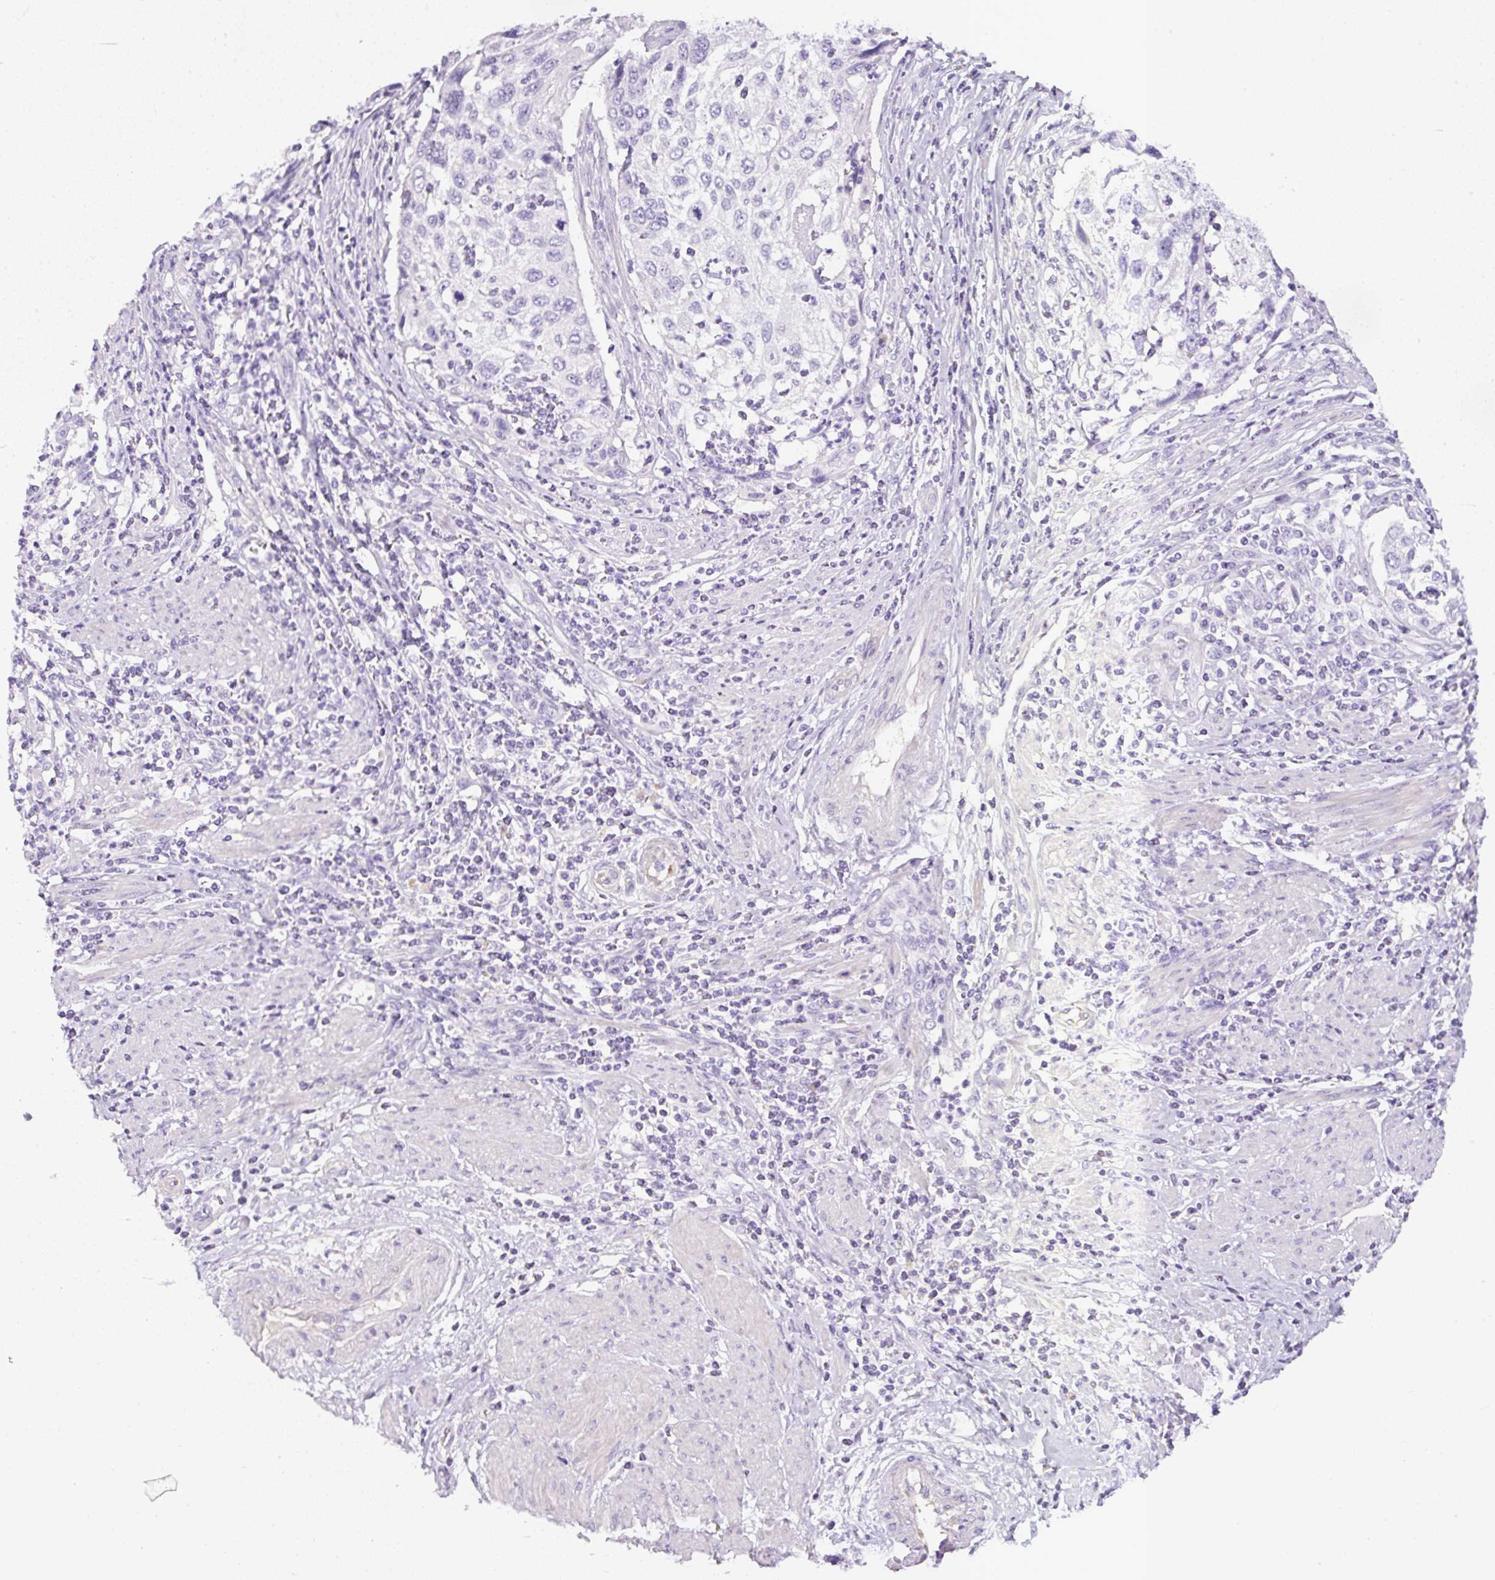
{"staining": {"intensity": "negative", "quantity": "none", "location": "none"}, "tissue": "cervical cancer", "cell_type": "Tumor cells", "image_type": "cancer", "snomed": [{"axis": "morphology", "description": "Squamous cell carcinoma, NOS"}, {"axis": "topography", "description": "Cervix"}], "caption": "There is no significant positivity in tumor cells of cervical cancer.", "gene": "OR14A2", "patient": {"sex": "female", "age": 70}}